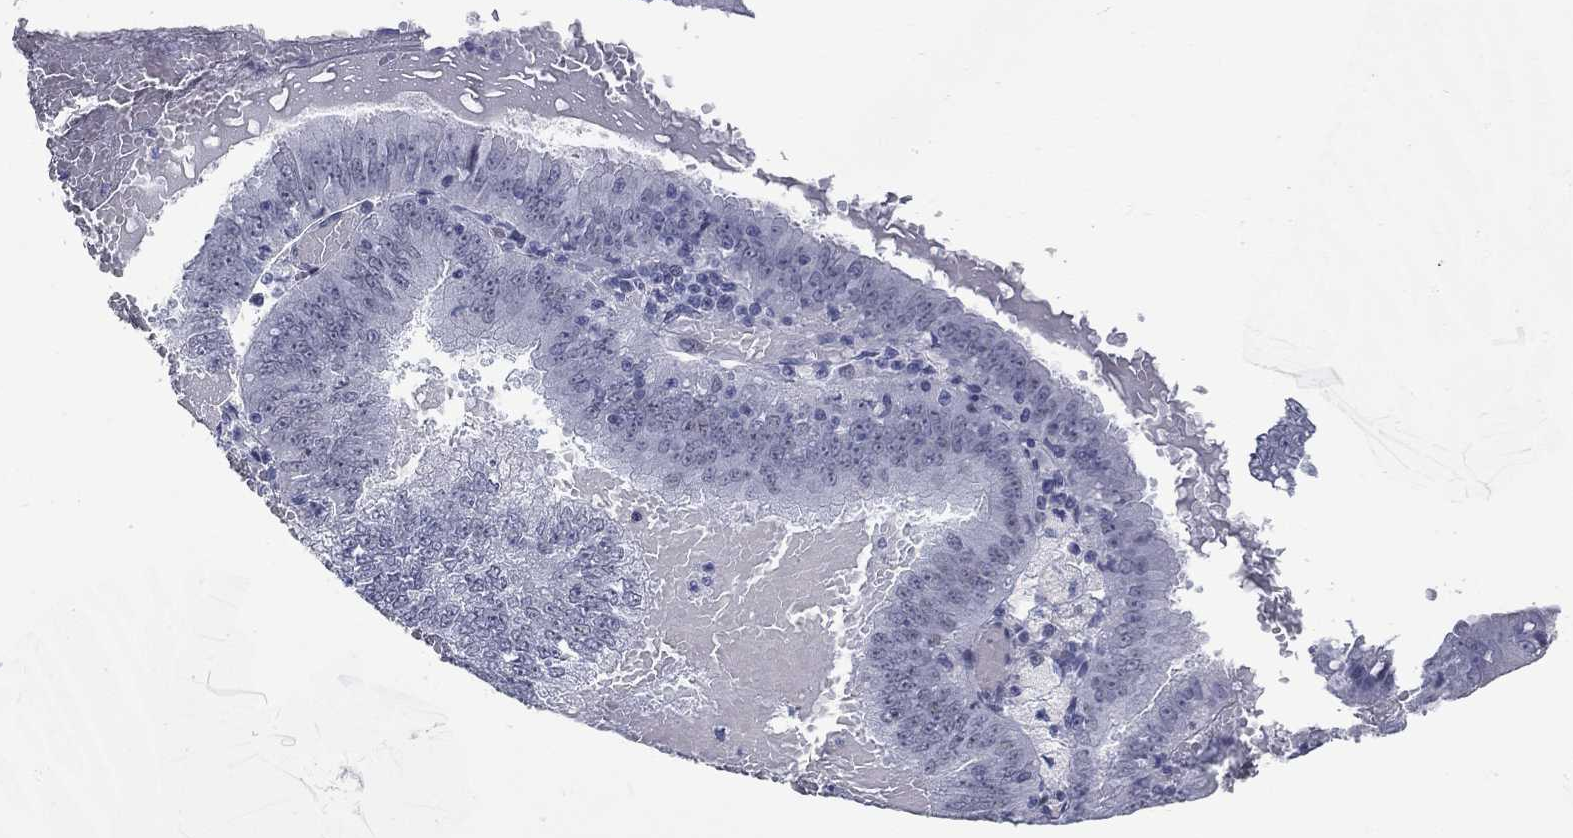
{"staining": {"intensity": "negative", "quantity": "none", "location": "none"}, "tissue": "endometrial cancer", "cell_type": "Tumor cells", "image_type": "cancer", "snomed": [{"axis": "morphology", "description": "Adenocarcinoma, NOS"}, {"axis": "topography", "description": "Endometrium"}], "caption": "The immunohistochemistry (IHC) histopathology image has no significant expression in tumor cells of endometrial cancer (adenocarcinoma) tissue. (DAB (3,3'-diaminobenzidine) immunohistochemistry (IHC), high magnification).", "gene": "ASF1B", "patient": {"sex": "female", "age": 66}}